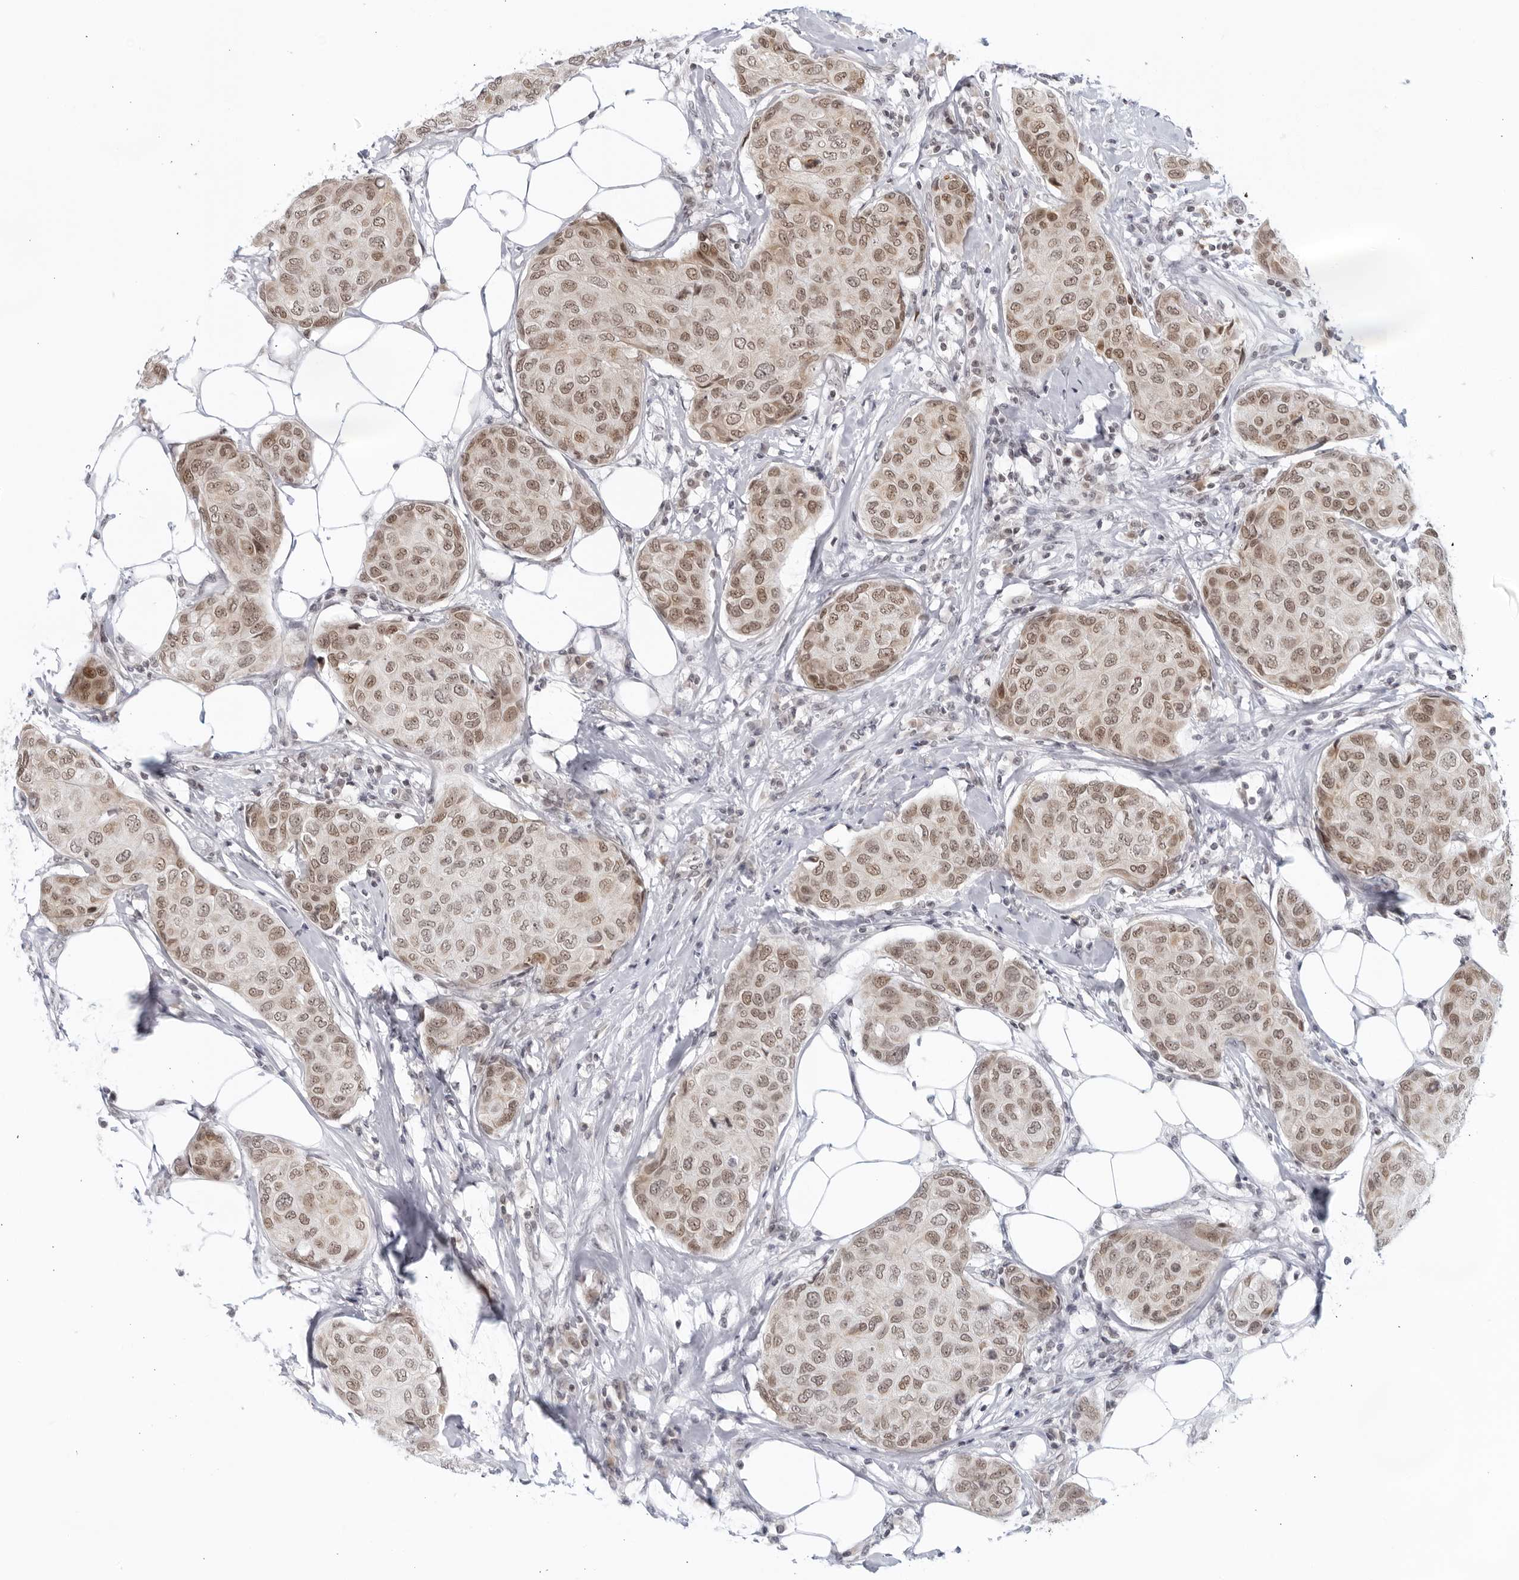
{"staining": {"intensity": "weak", "quantity": ">75%", "location": "cytoplasmic/membranous,nuclear"}, "tissue": "breast cancer", "cell_type": "Tumor cells", "image_type": "cancer", "snomed": [{"axis": "morphology", "description": "Duct carcinoma"}, {"axis": "topography", "description": "Breast"}], "caption": "Protein staining displays weak cytoplasmic/membranous and nuclear positivity in about >75% of tumor cells in breast cancer (intraductal carcinoma).", "gene": "RAB11FIP3", "patient": {"sex": "female", "age": 80}}